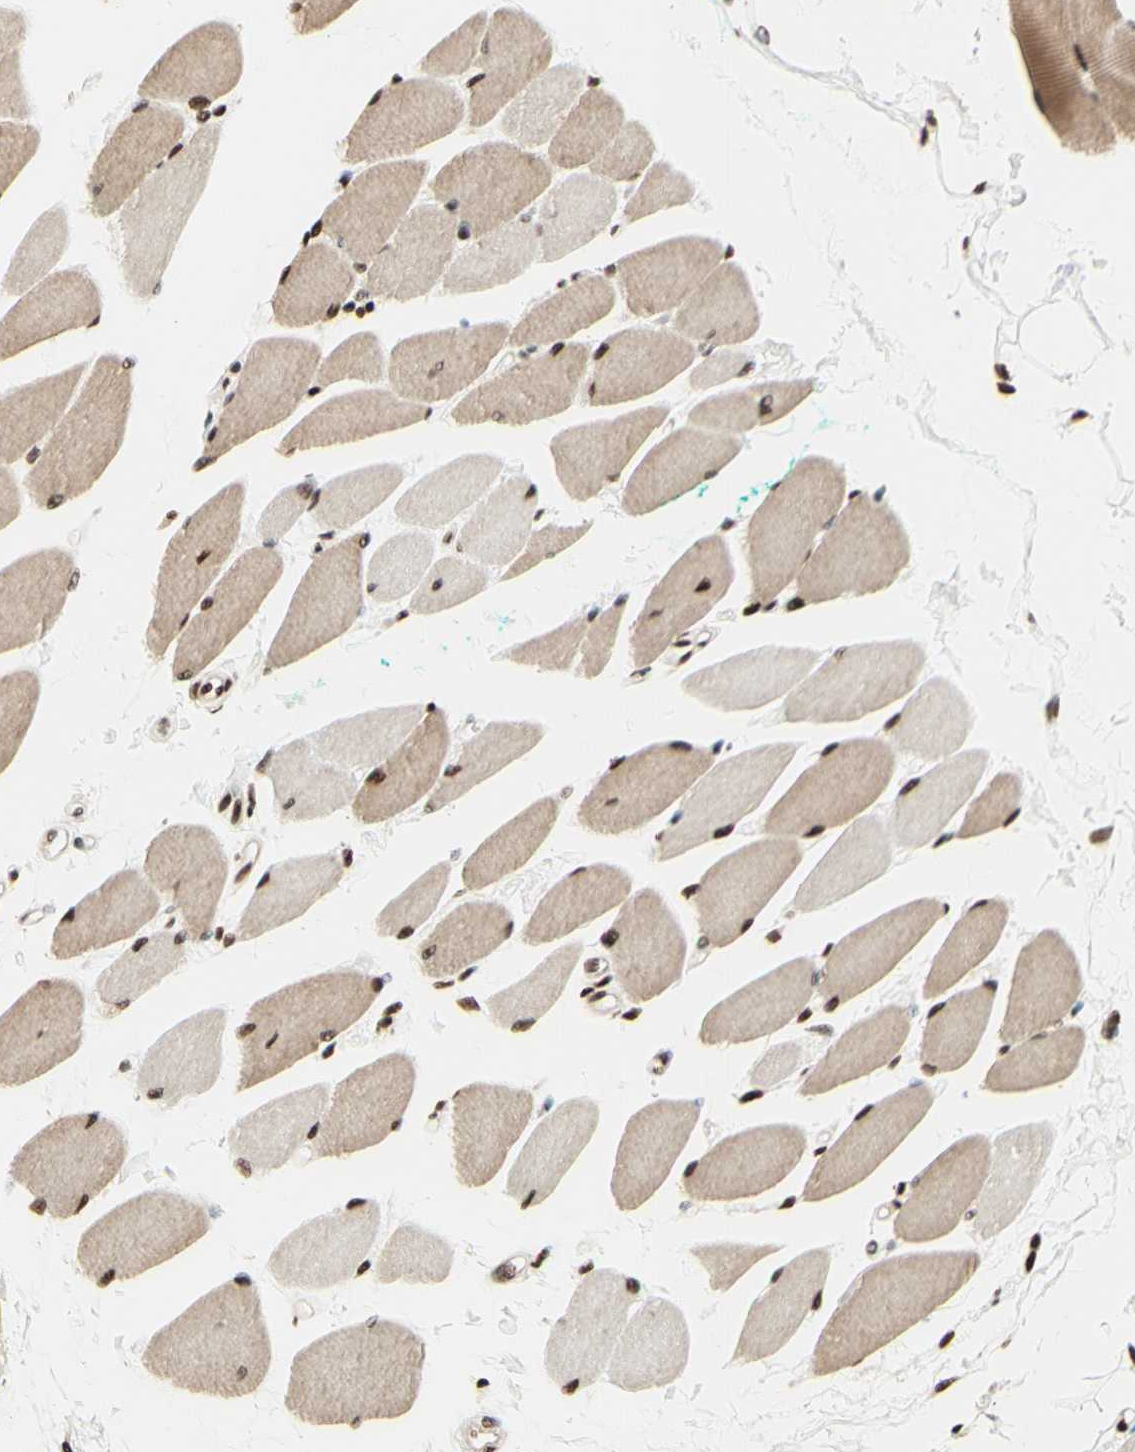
{"staining": {"intensity": "strong", "quantity": ">75%", "location": "cytoplasmic/membranous,nuclear"}, "tissue": "skeletal muscle", "cell_type": "Myocytes", "image_type": "normal", "snomed": [{"axis": "morphology", "description": "Normal tissue, NOS"}, {"axis": "topography", "description": "Skeletal muscle"}, {"axis": "topography", "description": "Oral tissue"}, {"axis": "topography", "description": "Peripheral nerve tissue"}], "caption": "Immunohistochemical staining of unremarkable skeletal muscle reveals high levels of strong cytoplasmic/membranous,nuclear positivity in about >75% of myocytes.", "gene": "NR3C1", "patient": {"sex": "female", "age": 84}}